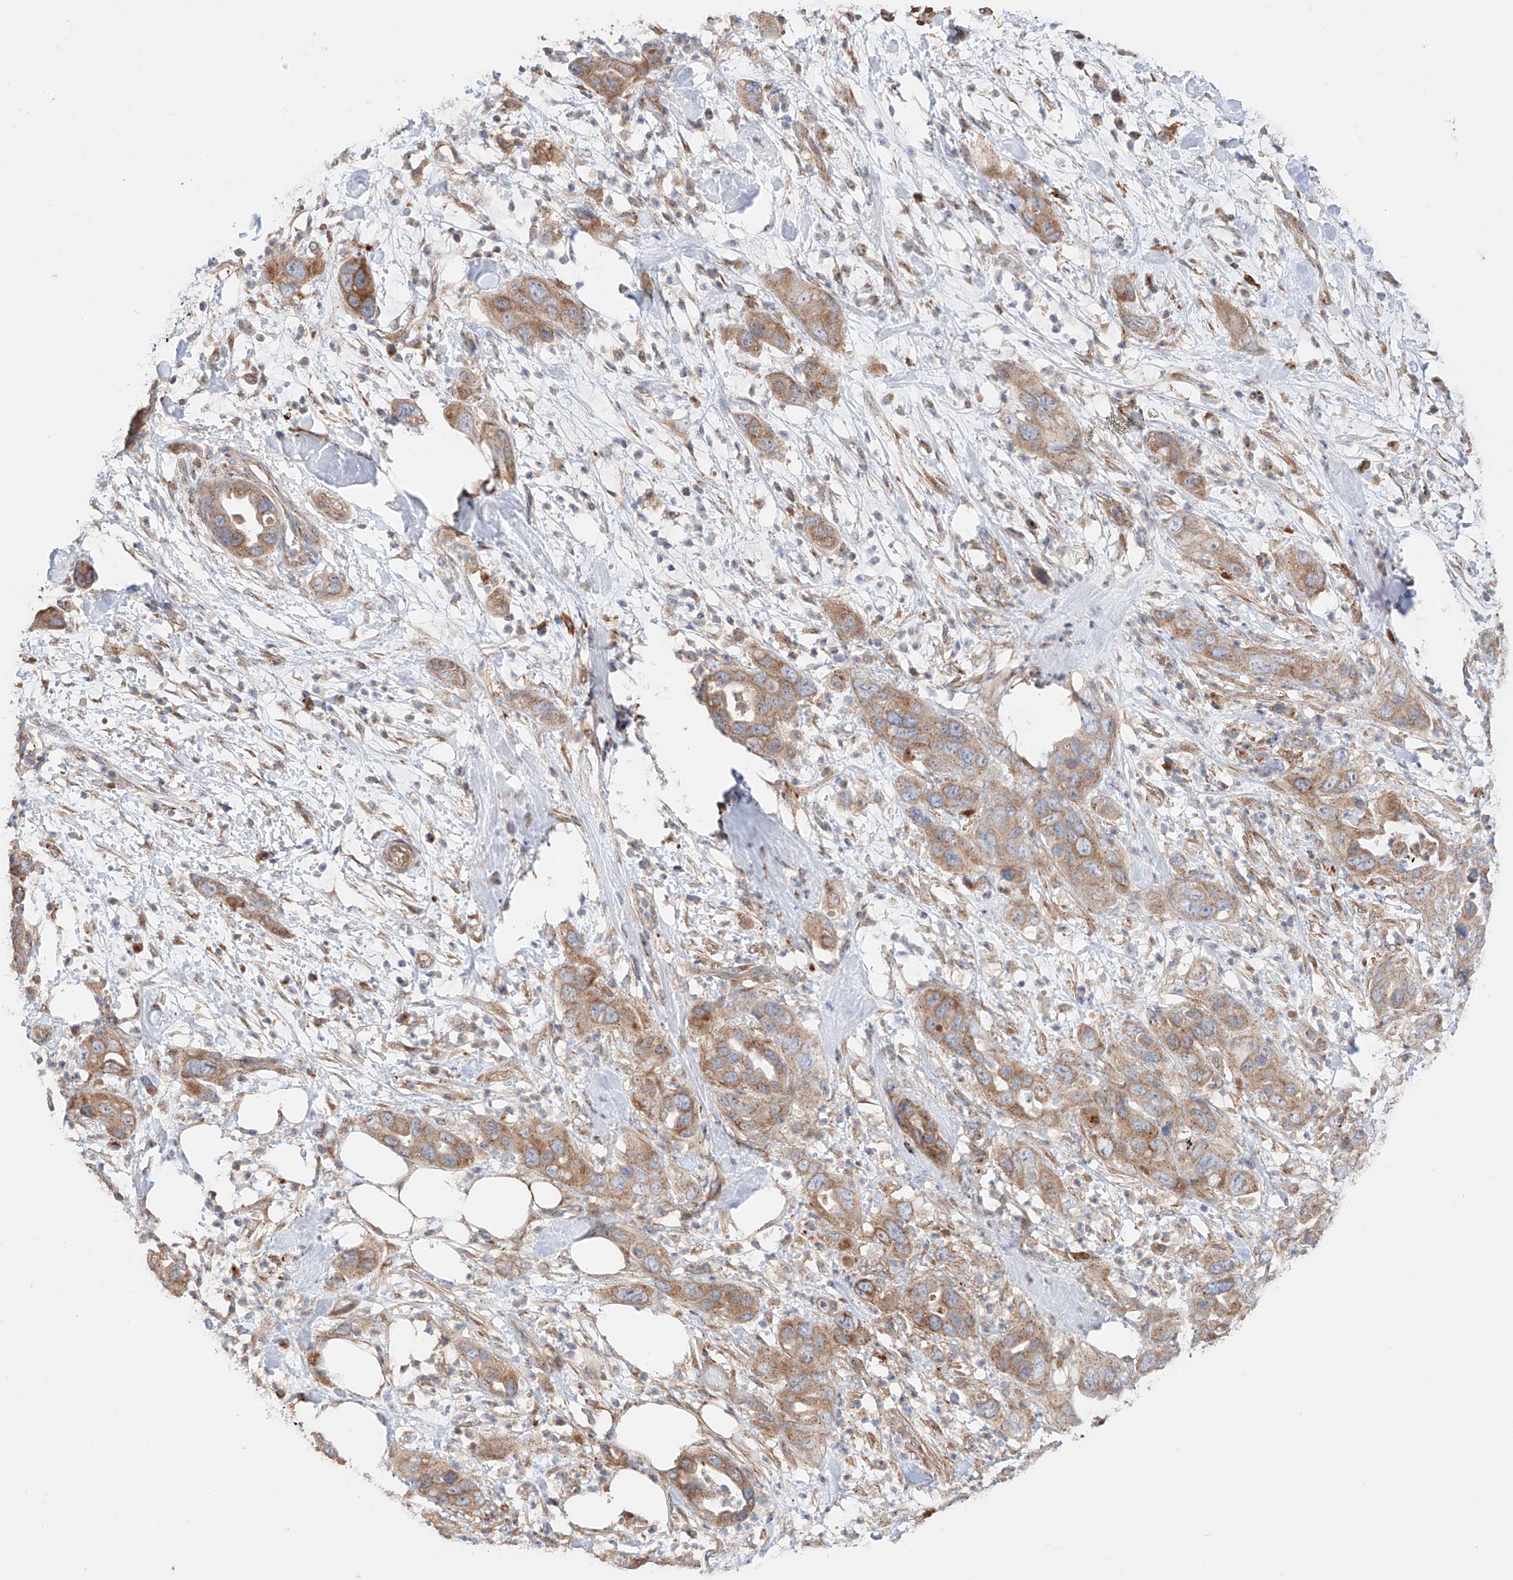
{"staining": {"intensity": "moderate", "quantity": "25%-75%", "location": "cytoplasmic/membranous"}, "tissue": "pancreatic cancer", "cell_type": "Tumor cells", "image_type": "cancer", "snomed": [{"axis": "morphology", "description": "Adenocarcinoma, NOS"}, {"axis": "topography", "description": "Pancreas"}], "caption": "Adenocarcinoma (pancreatic) stained with a protein marker exhibits moderate staining in tumor cells.", "gene": "MOSPD1", "patient": {"sex": "female", "age": 71}}